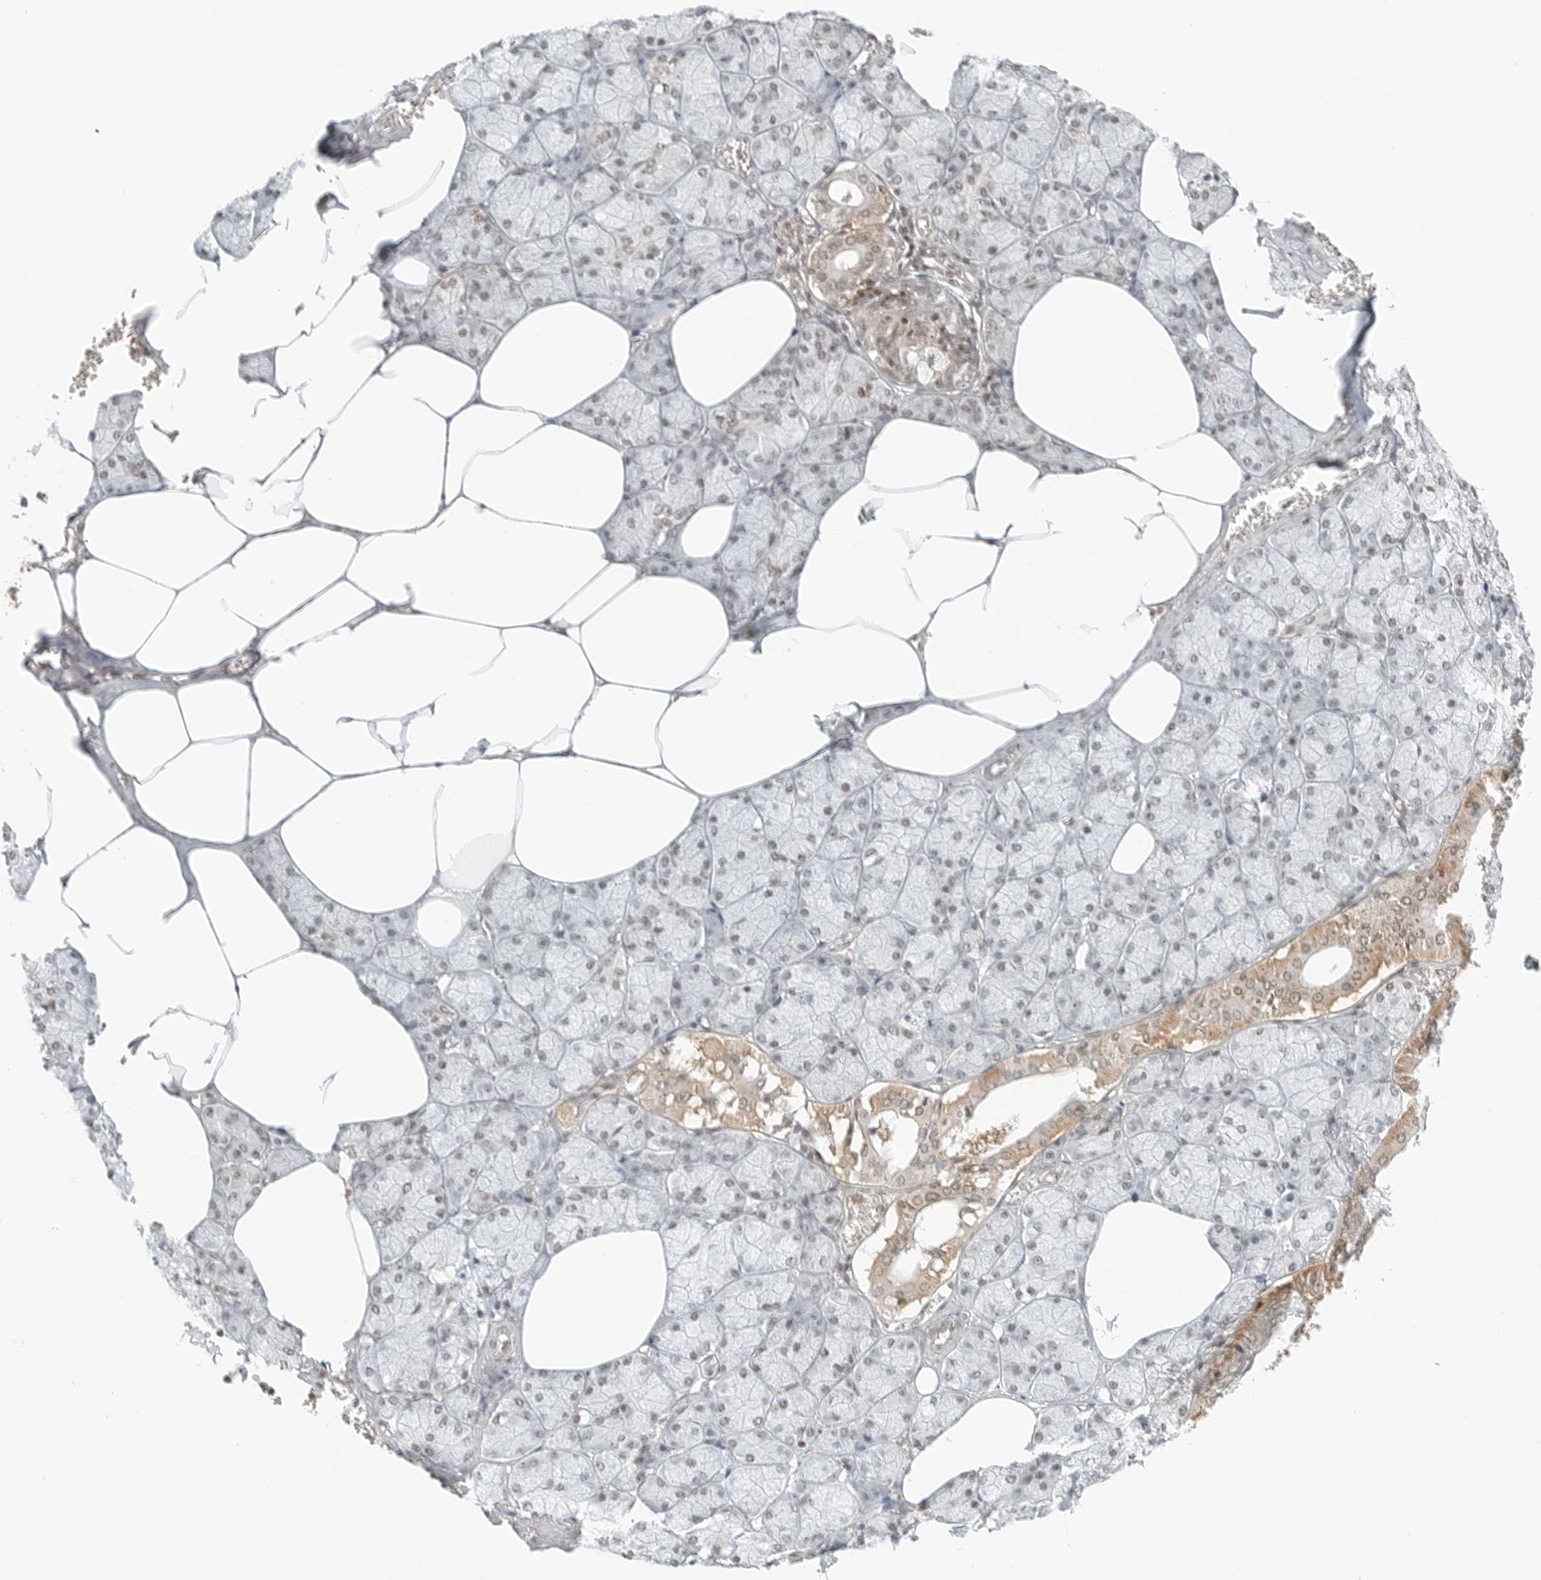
{"staining": {"intensity": "moderate", "quantity": ">75%", "location": "nuclear"}, "tissue": "salivary gland", "cell_type": "Glandular cells", "image_type": "normal", "snomed": [{"axis": "morphology", "description": "Normal tissue, NOS"}, {"axis": "topography", "description": "Salivary gland"}], "caption": "An image of human salivary gland stained for a protein shows moderate nuclear brown staining in glandular cells. The protein of interest is stained brown, and the nuclei are stained in blue (DAB IHC with brightfield microscopy, high magnification).", "gene": "CRTC2", "patient": {"sex": "male", "age": 62}}